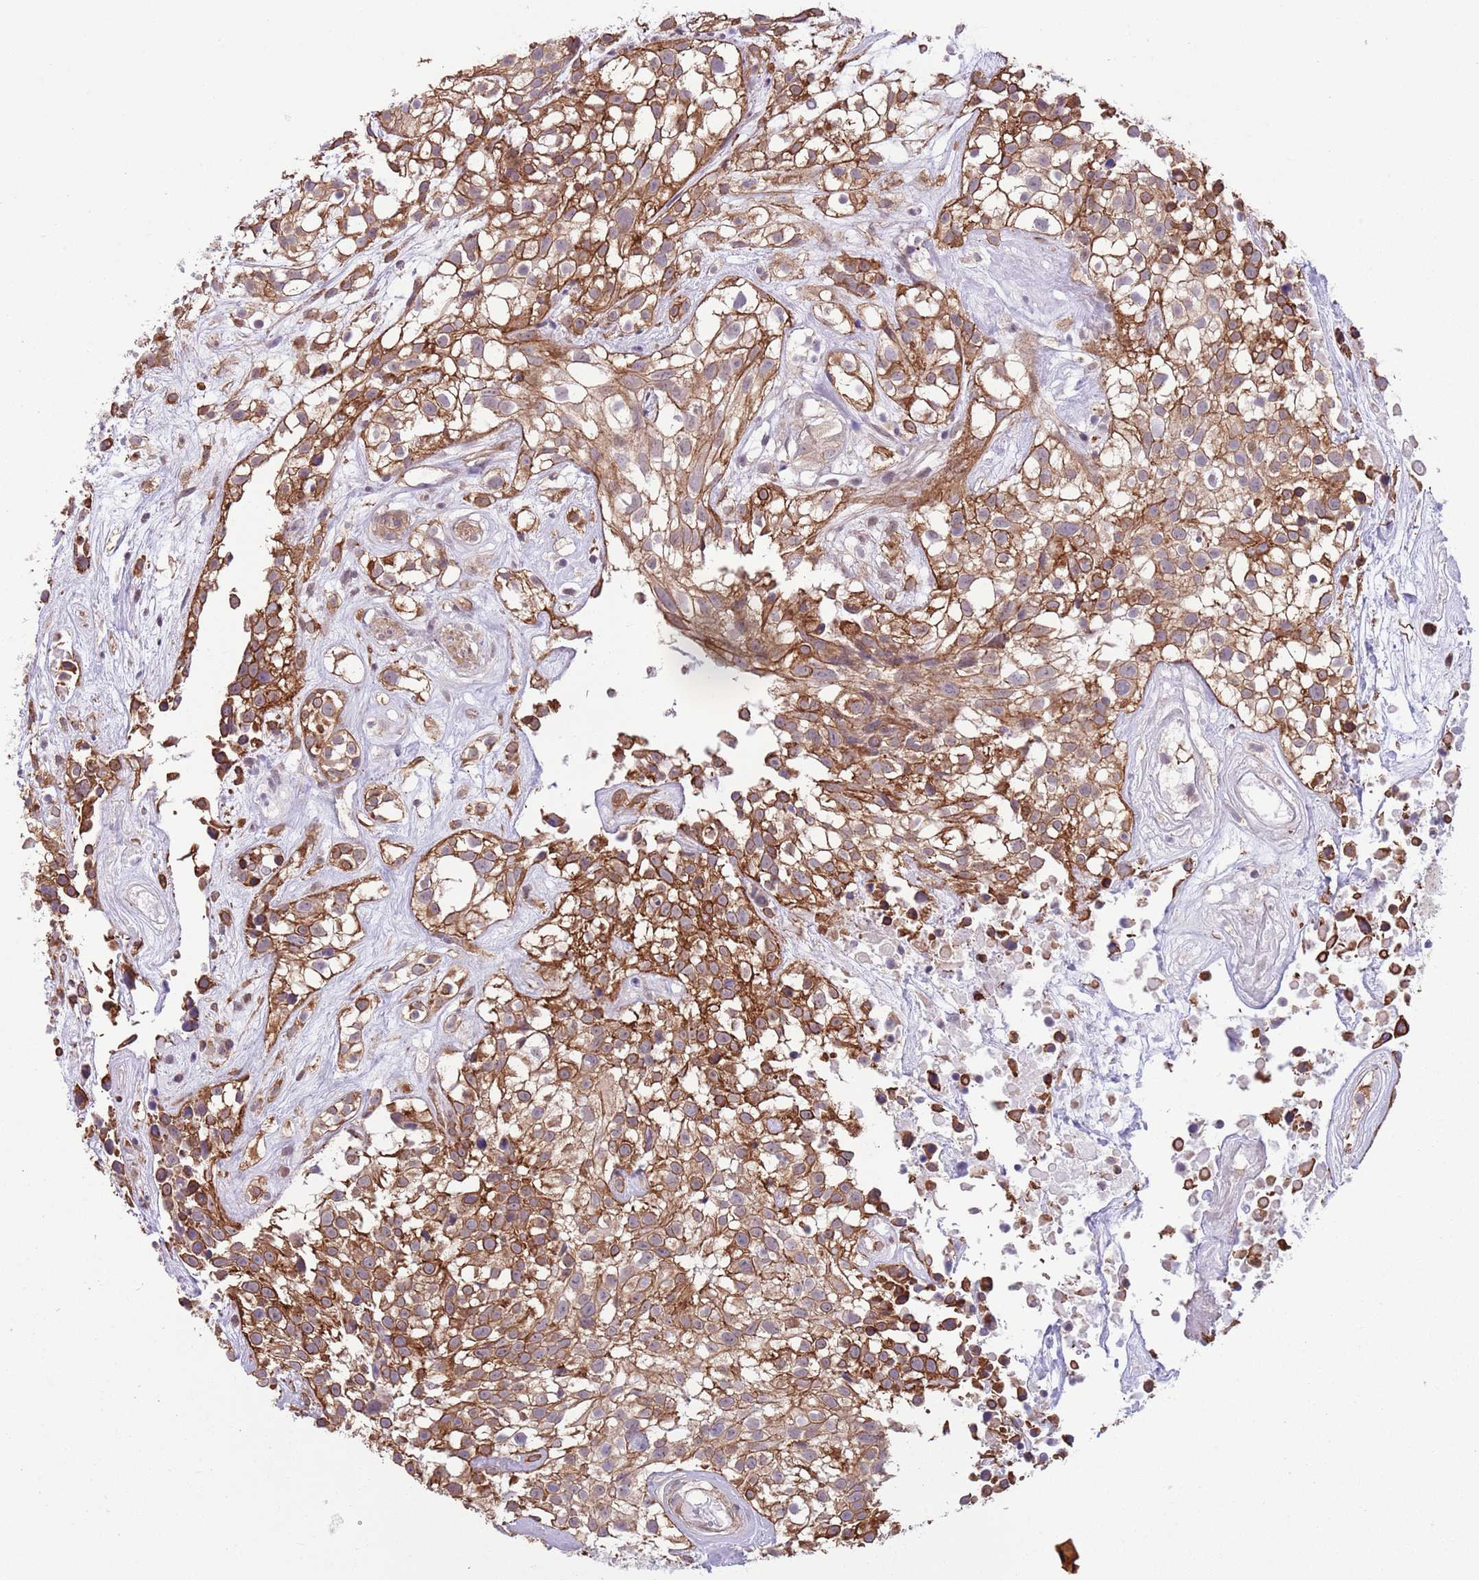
{"staining": {"intensity": "strong", "quantity": ">75%", "location": "cytoplasmic/membranous"}, "tissue": "urothelial cancer", "cell_type": "Tumor cells", "image_type": "cancer", "snomed": [{"axis": "morphology", "description": "Urothelial carcinoma, High grade"}, {"axis": "topography", "description": "Urinary bladder"}], "caption": "DAB (3,3'-diaminobenzidine) immunohistochemical staining of urothelial carcinoma (high-grade) exhibits strong cytoplasmic/membranous protein expression in about >75% of tumor cells.", "gene": "CREBZF", "patient": {"sex": "male", "age": 56}}